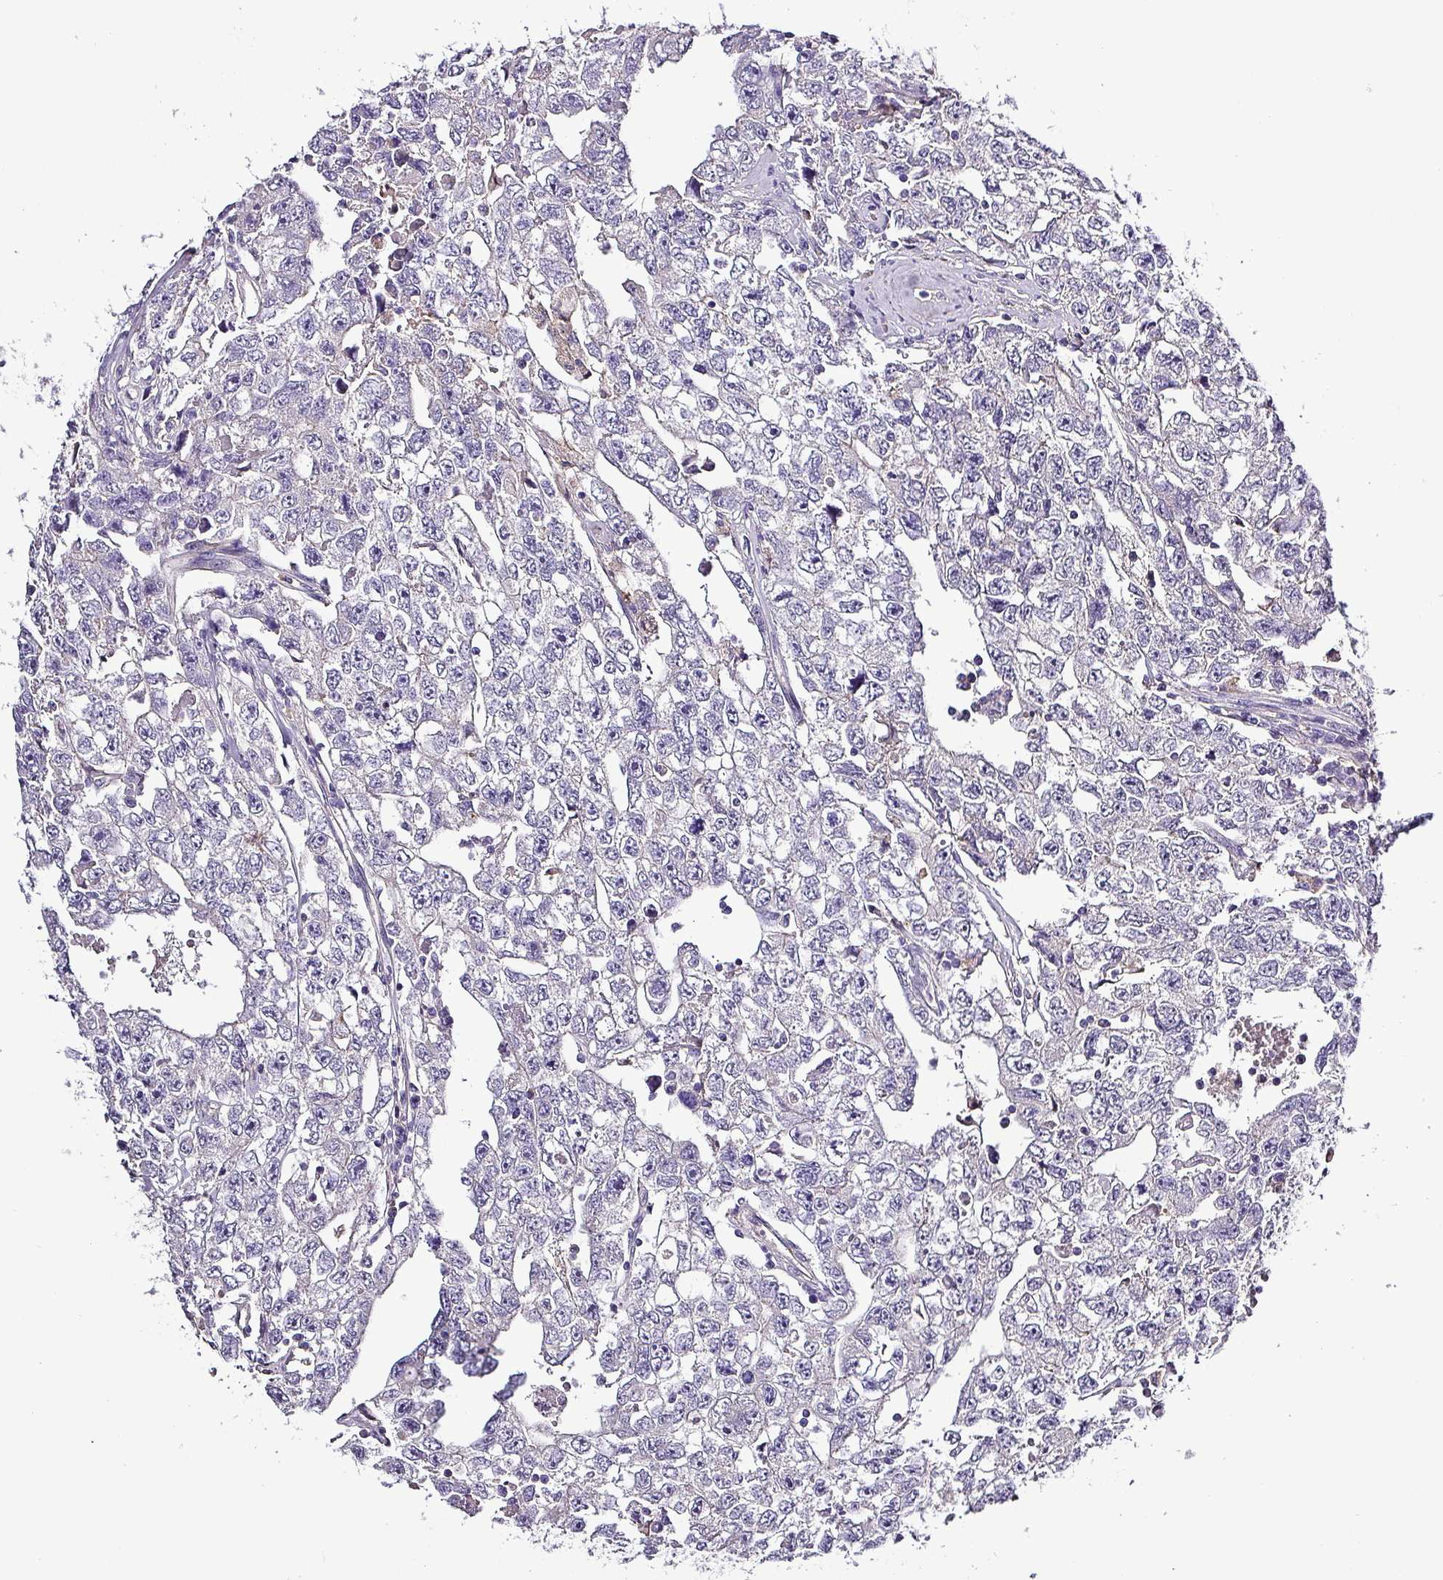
{"staining": {"intensity": "negative", "quantity": "none", "location": "none"}, "tissue": "testis cancer", "cell_type": "Tumor cells", "image_type": "cancer", "snomed": [{"axis": "morphology", "description": "Carcinoma, Embryonal, NOS"}, {"axis": "topography", "description": "Testis"}], "caption": "Tumor cells are negative for protein expression in human testis cancer.", "gene": "HTRA4", "patient": {"sex": "male", "age": 22}}